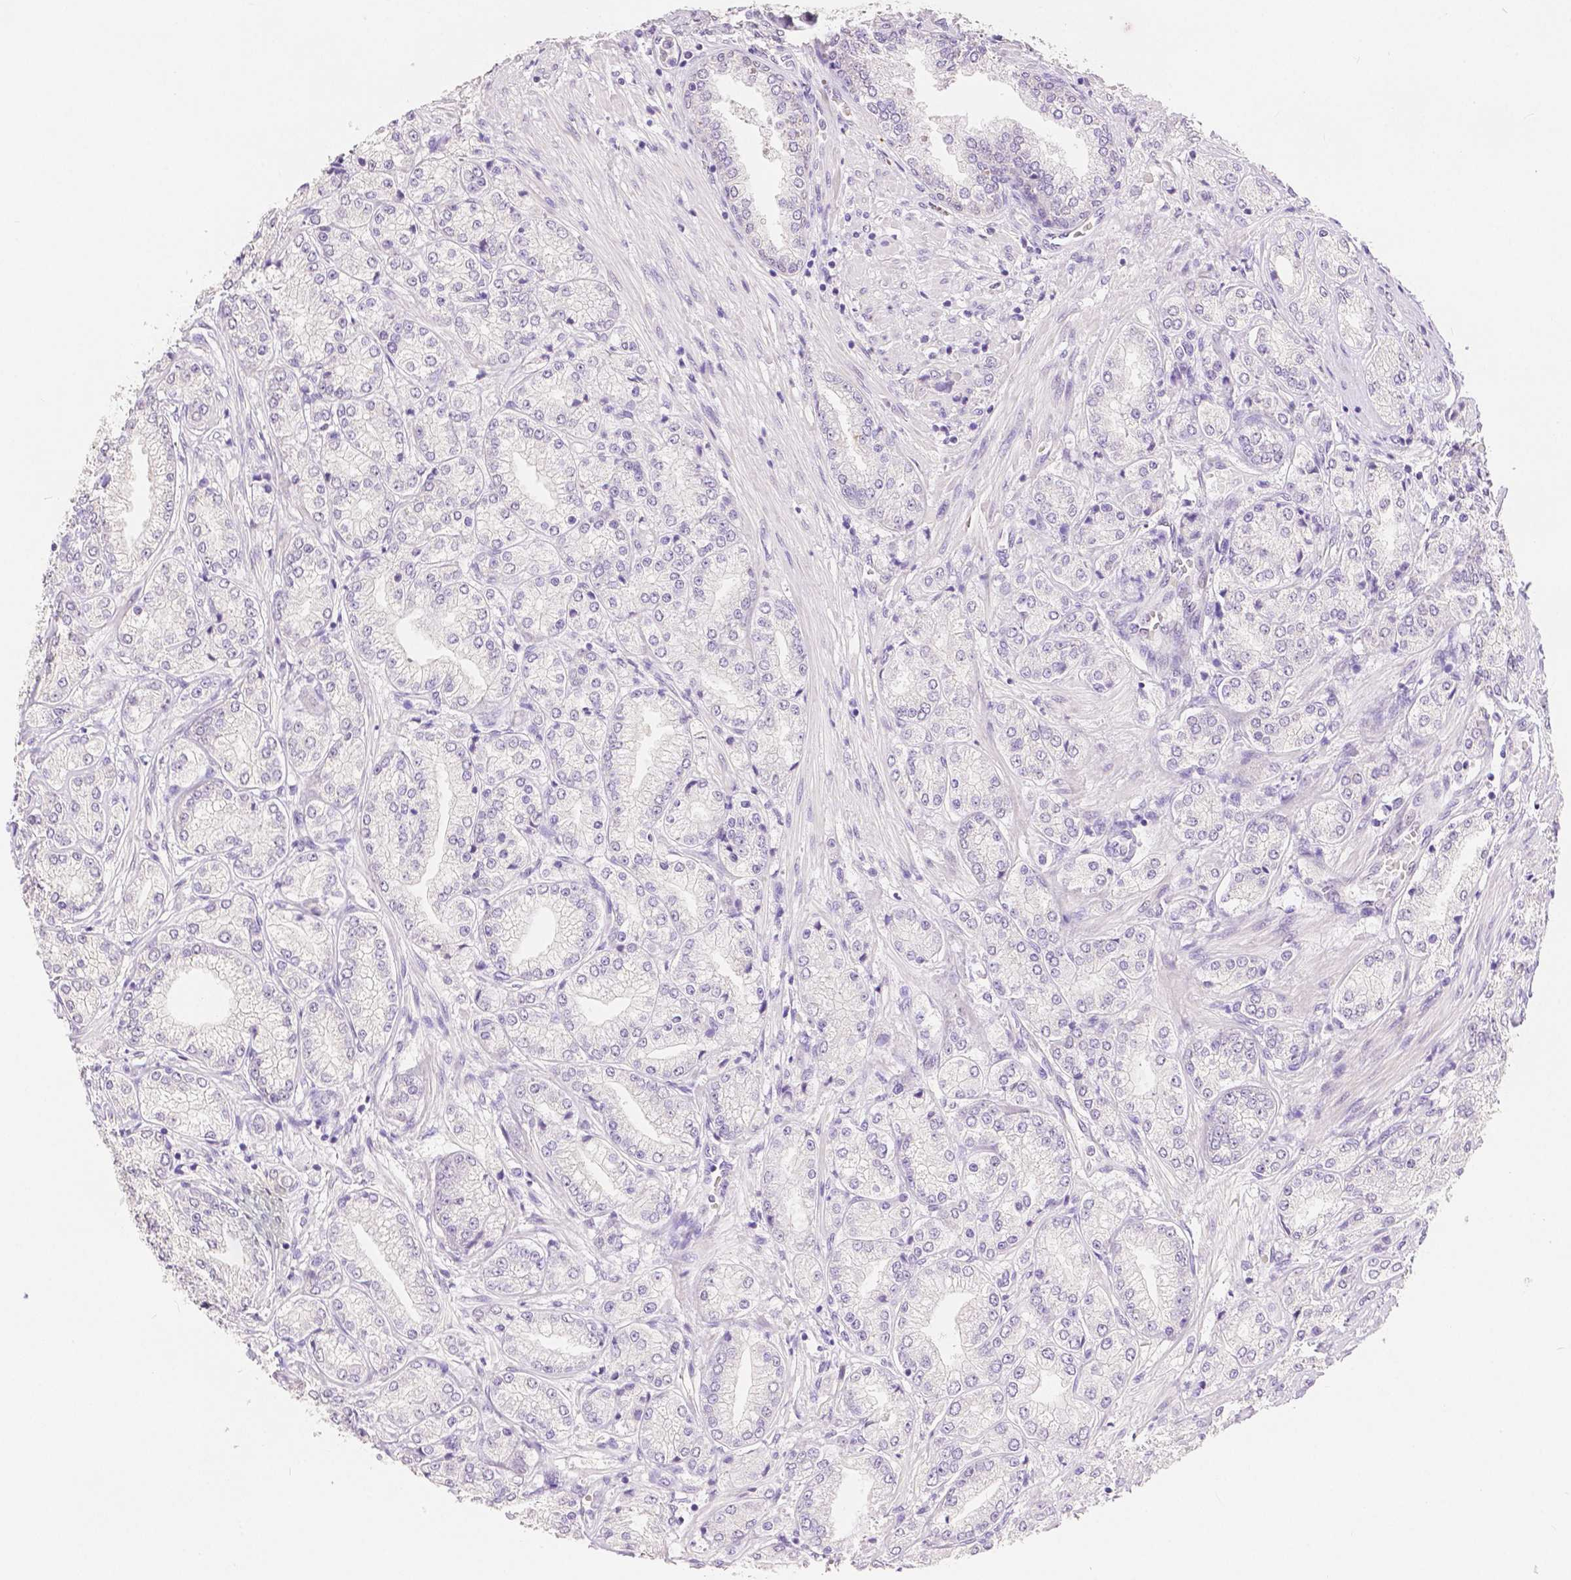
{"staining": {"intensity": "negative", "quantity": "none", "location": "none"}, "tissue": "prostate cancer", "cell_type": "Tumor cells", "image_type": "cancer", "snomed": [{"axis": "morphology", "description": "Adenocarcinoma, NOS"}, {"axis": "topography", "description": "Prostate"}], "caption": "Tumor cells show no significant protein staining in prostate cancer (adenocarcinoma).", "gene": "HNF1B", "patient": {"sex": "male", "age": 63}}